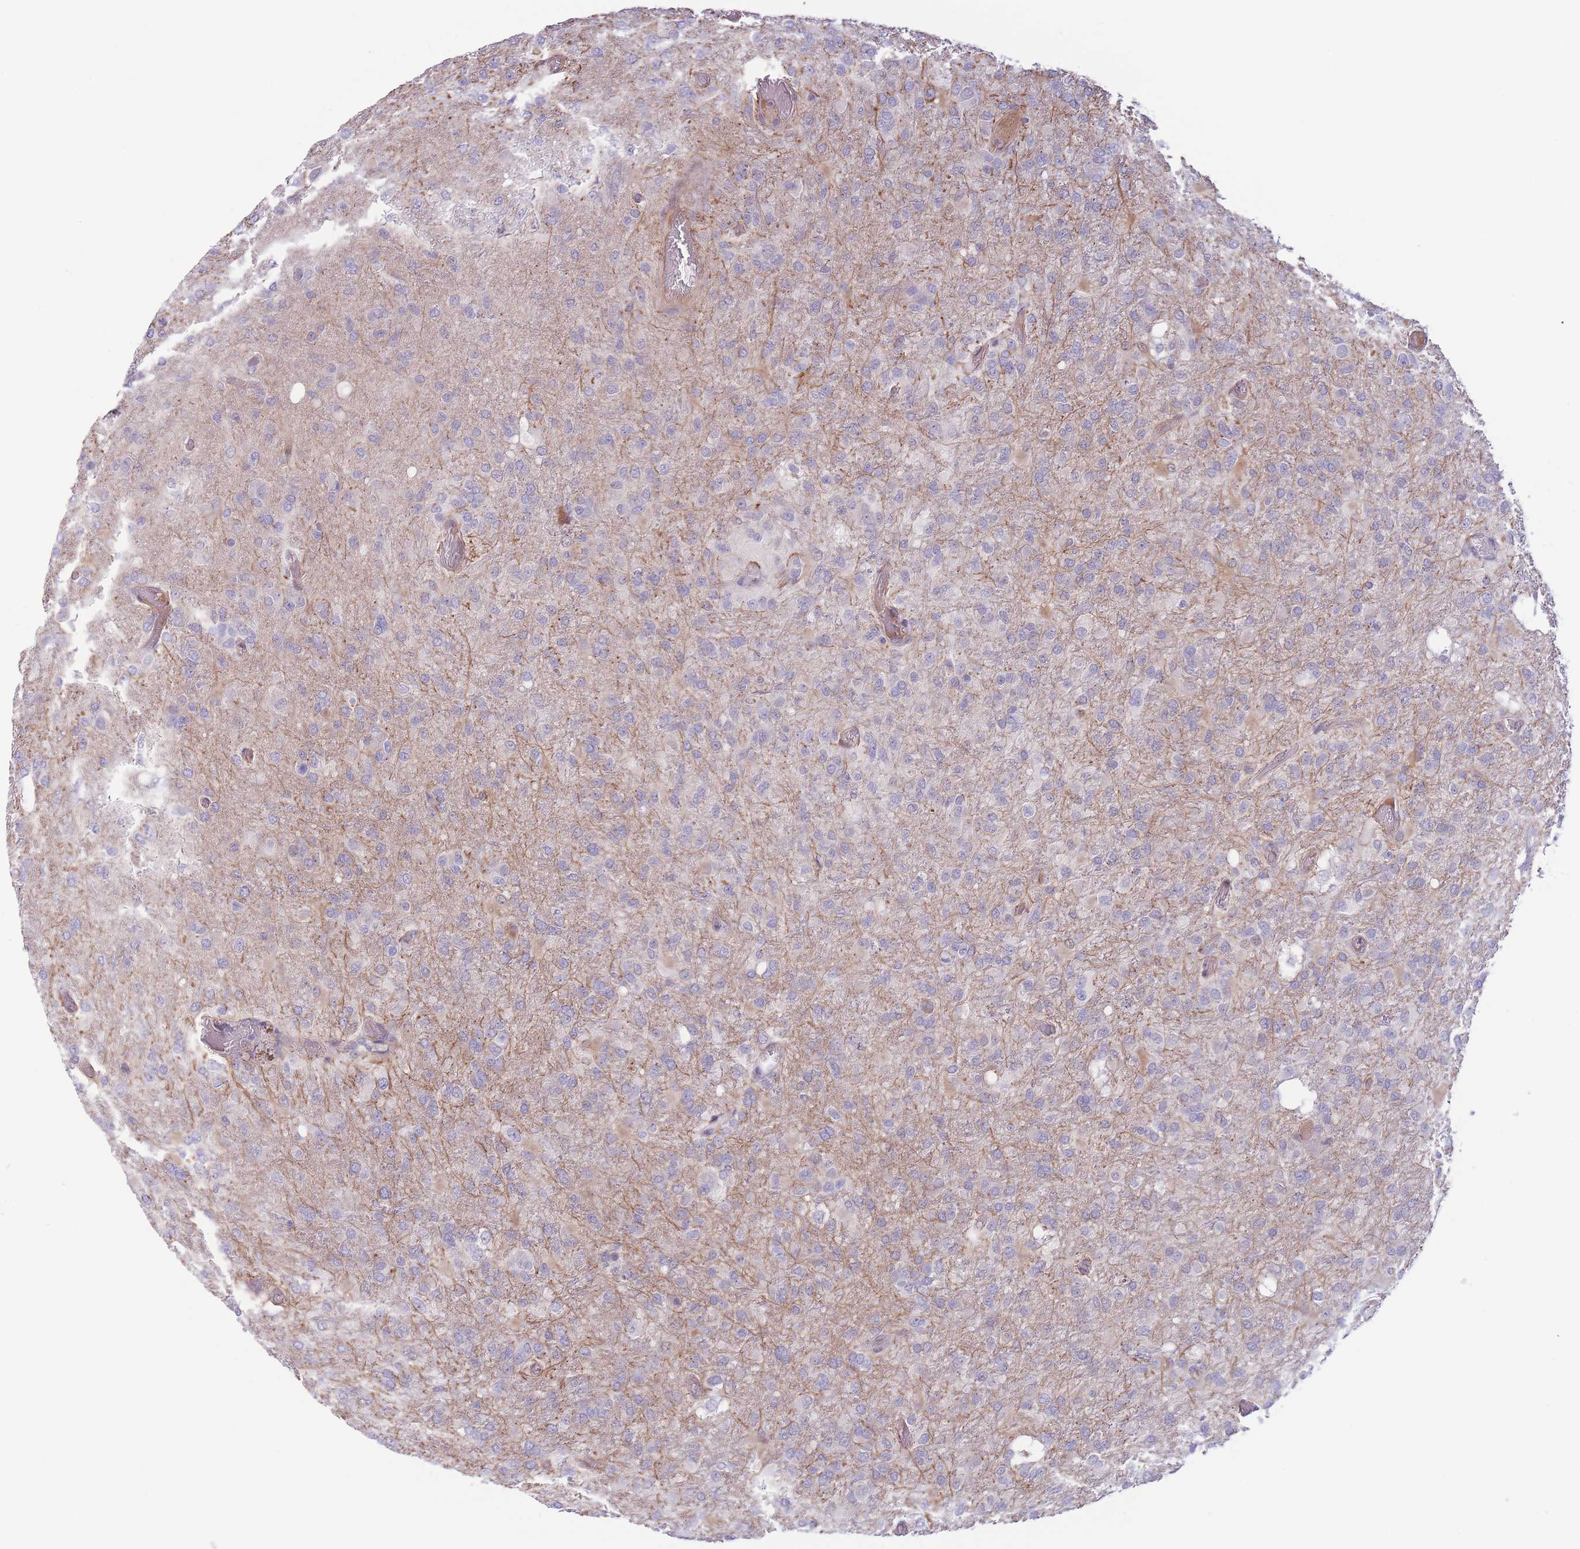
{"staining": {"intensity": "negative", "quantity": "none", "location": "none"}, "tissue": "glioma", "cell_type": "Tumor cells", "image_type": "cancer", "snomed": [{"axis": "morphology", "description": "Glioma, malignant, High grade"}, {"axis": "topography", "description": "Brain"}], "caption": "There is no significant positivity in tumor cells of malignant glioma (high-grade).", "gene": "C9orf152", "patient": {"sex": "female", "age": 74}}